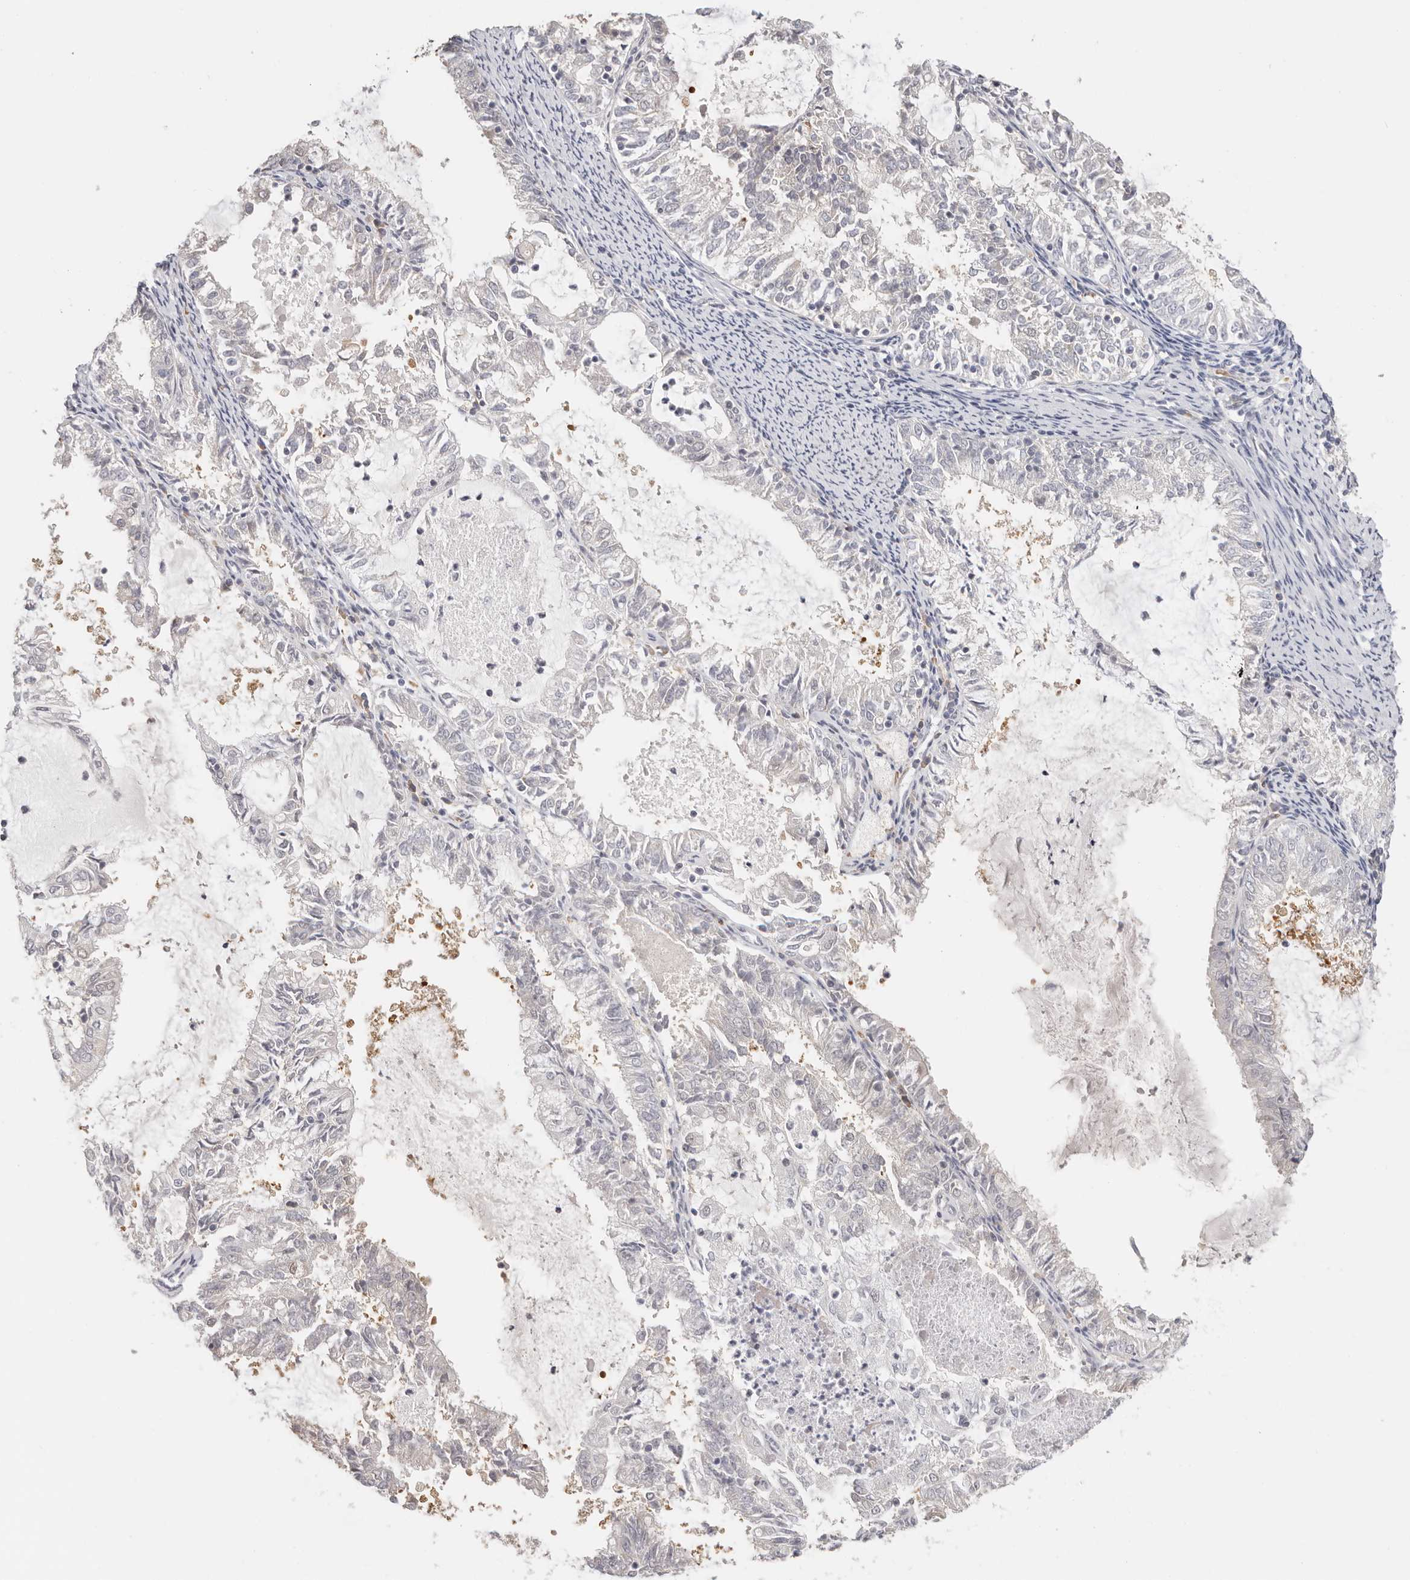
{"staining": {"intensity": "negative", "quantity": "none", "location": "none"}, "tissue": "endometrial cancer", "cell_type": "Tumor cells", "image_type": "cancer", "snomed": [{"axis": "morphology", "description": "Adenocarcinoma, NOS"}, {"axis": "topography", "description": "Endometrium"}], "caption": "Histopathology image shows no significant protein staining in tumor cells of endometrial adenocarcinoma.", "gene": "LARP7", "patient": {"sex": "female", "age": 57}}